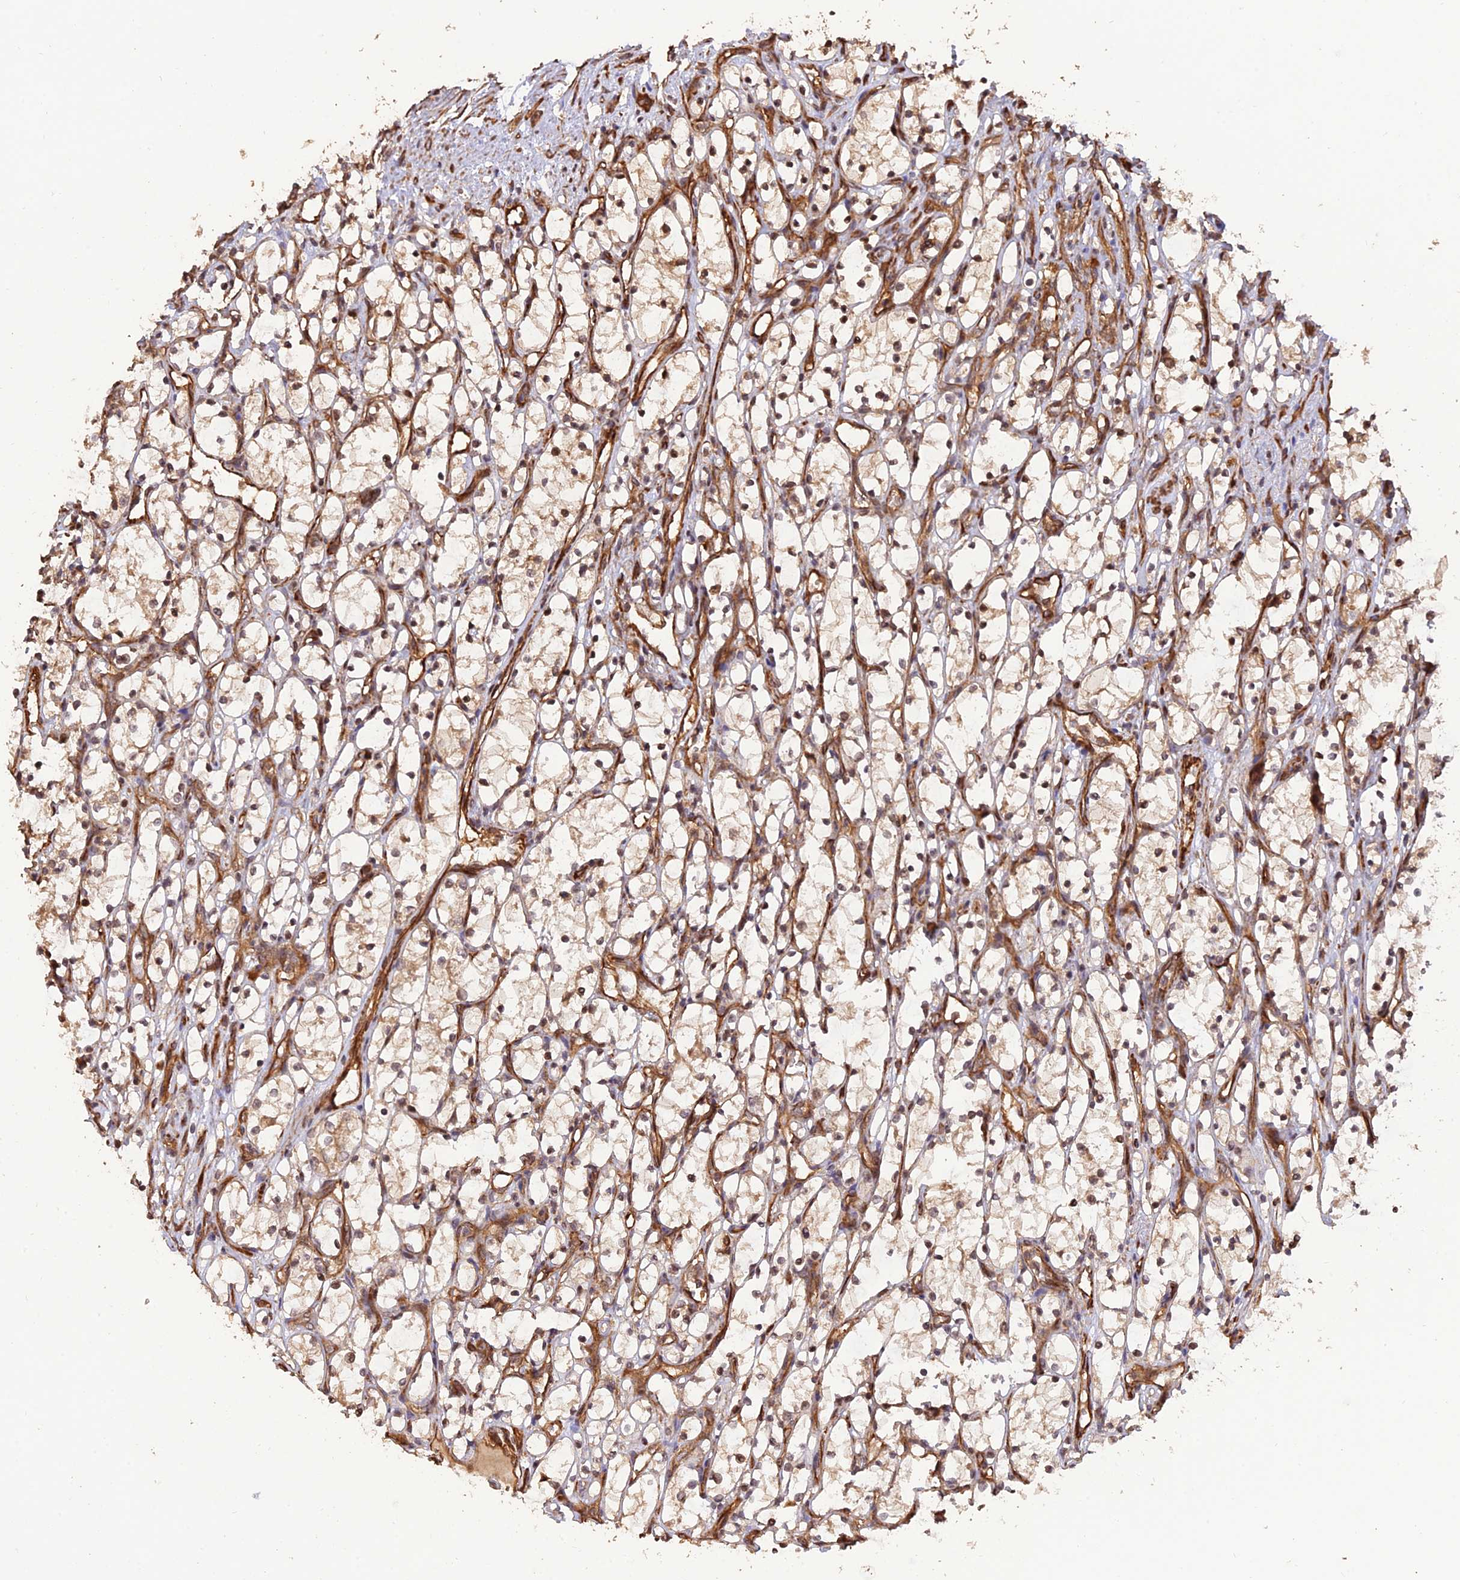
{"staining": {"intensity": "weak", "quantity": ">75%", "location": "cytoplasmic/membranous"}, "tissue": "renal cancer", "cell_type": "Tumor cells", "image_type": "cancer", "snomed": [{"axis": "morphology", "description": "Adenocarcinoma, NOS"}, {"axis": "topography", "description": "Kidney"}], "caption": "An IHC micrograph of tumor tissue is shown. Protein staining in brown highlights weak cytoplasmic/membranous positivity in renal adenocarcinoma within tumor cells.", "gene": "CREBL2", "patient": {"sex": "female", "age": 69}}